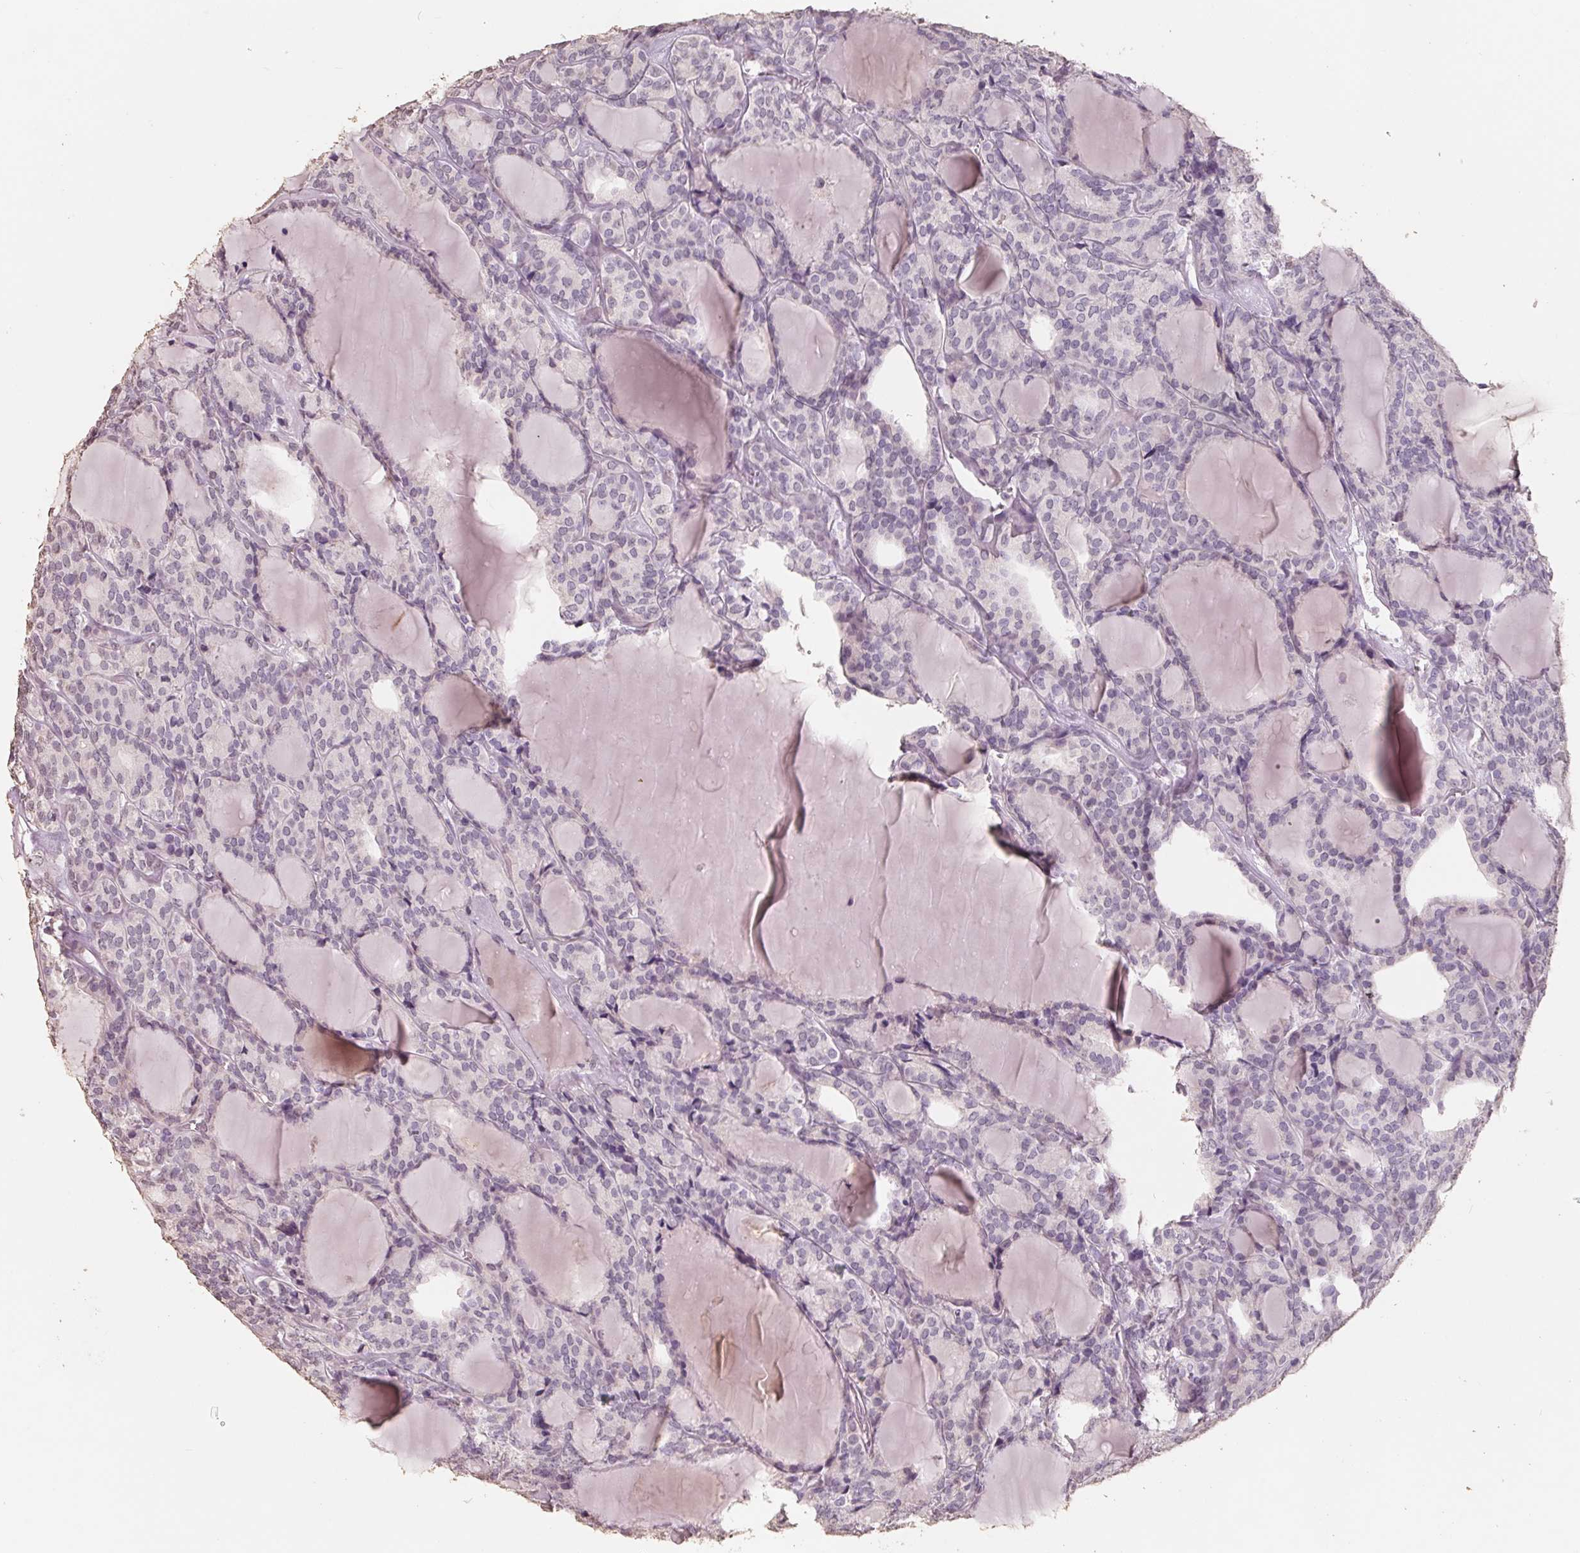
{"staining": {"intensity": "negative", "quantity": "none", "location": "none"}, "tissue": "thyroid cancer", "cell_type": "Tumor cells", "image_type": "cancer", "snomed": [{"axis": "morphology", "description": "Follicular adenoma carcinoma, NOS"}, {"axis": "topography", "description": "Thyroid gland"}], "caption": "DAB immunohistochemical staining of human follicular adenoma carcinoma (thyroid) exhibits no significant staining in tumor cells. Brightfield microscopy of immunohistochemistry (IHC) stained with DAB (3,3'-diaminobenzidine) (brown) and hematoxylin (blue), captured at high magnification.", "gene": "FTCD", "patient": {"sex": "male", "age": 74}}